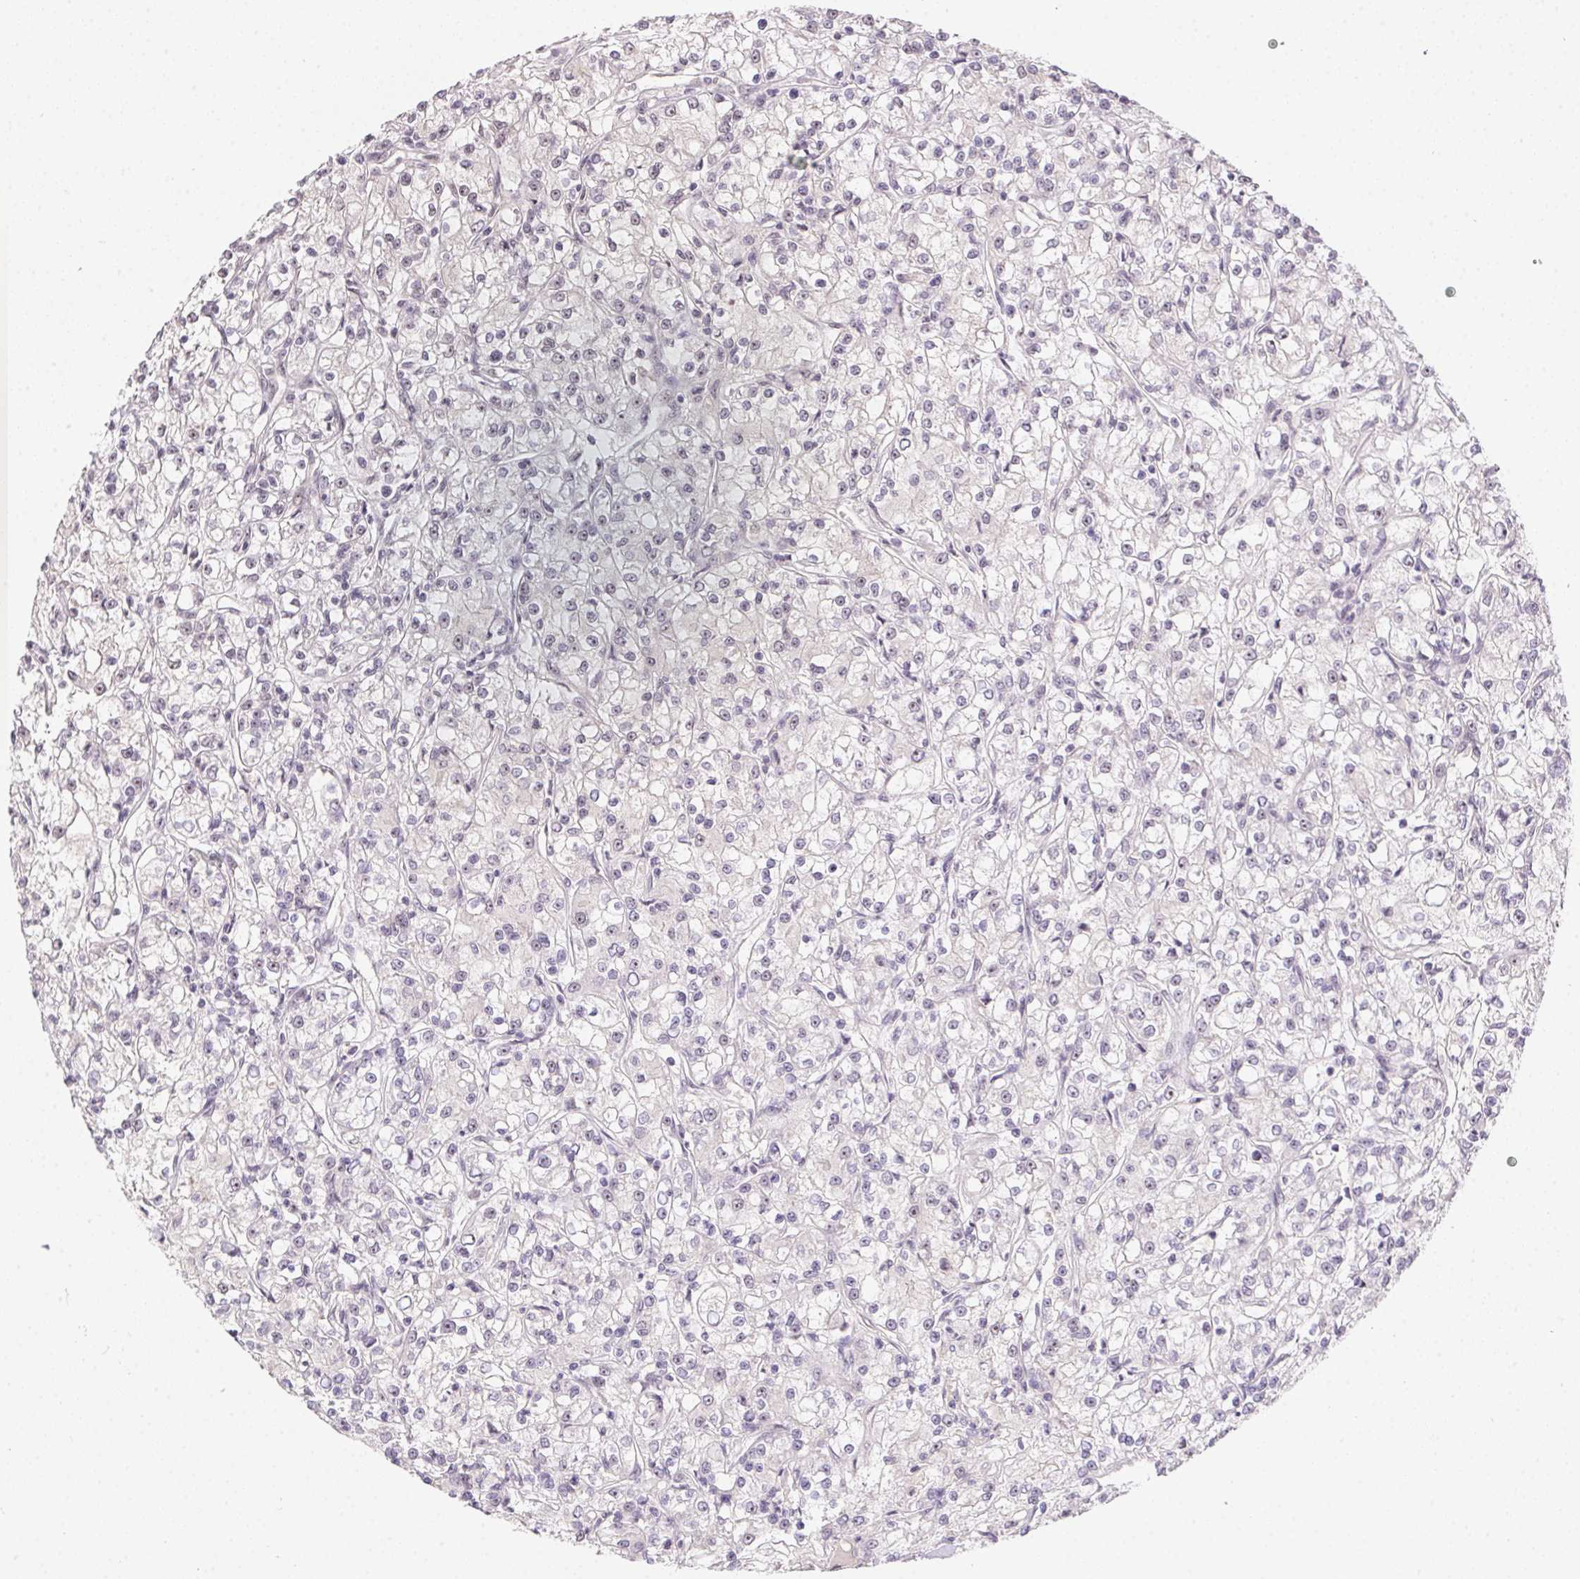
{"staining": {"intensity": "weak", "quantity": "<25%", "location": "nuclear"}, "tissue": "renal cancer", "cell_type": "Tumor cells", "image_type": "cancer", "snomed": [{"axis": "morphology", "description": "Adenocarcinoma, NOS"}, {"axis": "topography", "description": "Kidney"}], "caption": "Immunohistochemistry image of renal cancer (adenocarcinoma) stained for a protein (brown), which shows no expression in tumor cells. (DAB immunohistochemistry (IHC) visualized using brightfield microscopy, high magnification).", "gene": "BATF2", "patient": {"sex": "female", "age": 59}}